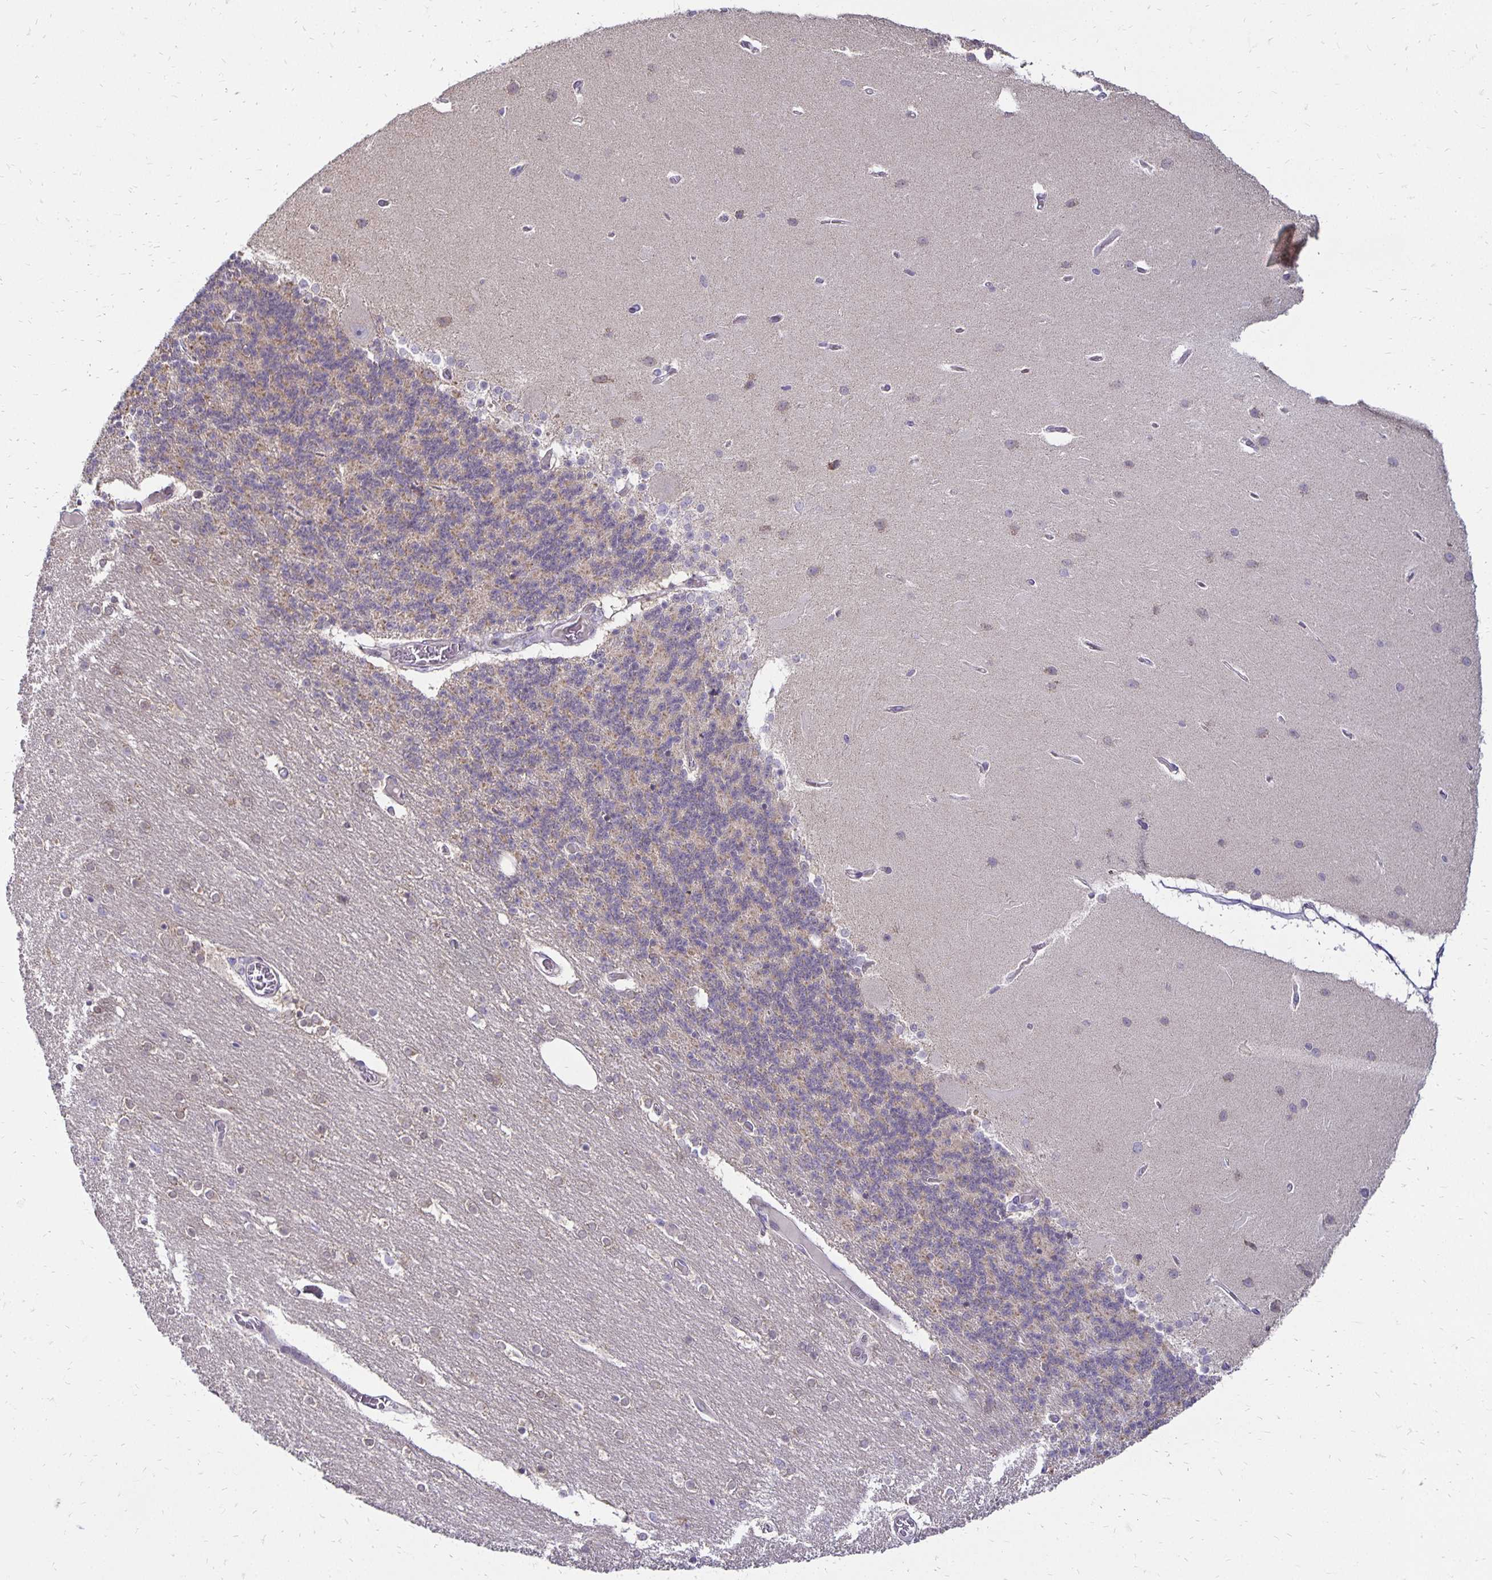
{"staining": {"intensity": "weak", "quantity": "25%-75%", "location": "cytoplasmic/membranous"}, "tissue": "cerebellum", "cell_type": "Cells in granular layer", "image_type": "normal", "snomed": [{"axis": "morphology", "description": "Normal tissue, NOS"}, {"axis": "topography", "description": "Cerebellum"}], "caption": "This is a histology image of immunohistochemistry staining of unremarkable cerebellum, which shows weak staining in the cytoplasmic/membranous of cells in granular layer.", "gene": "FN3K", "patient": {"sex": "female", "age": 54}}